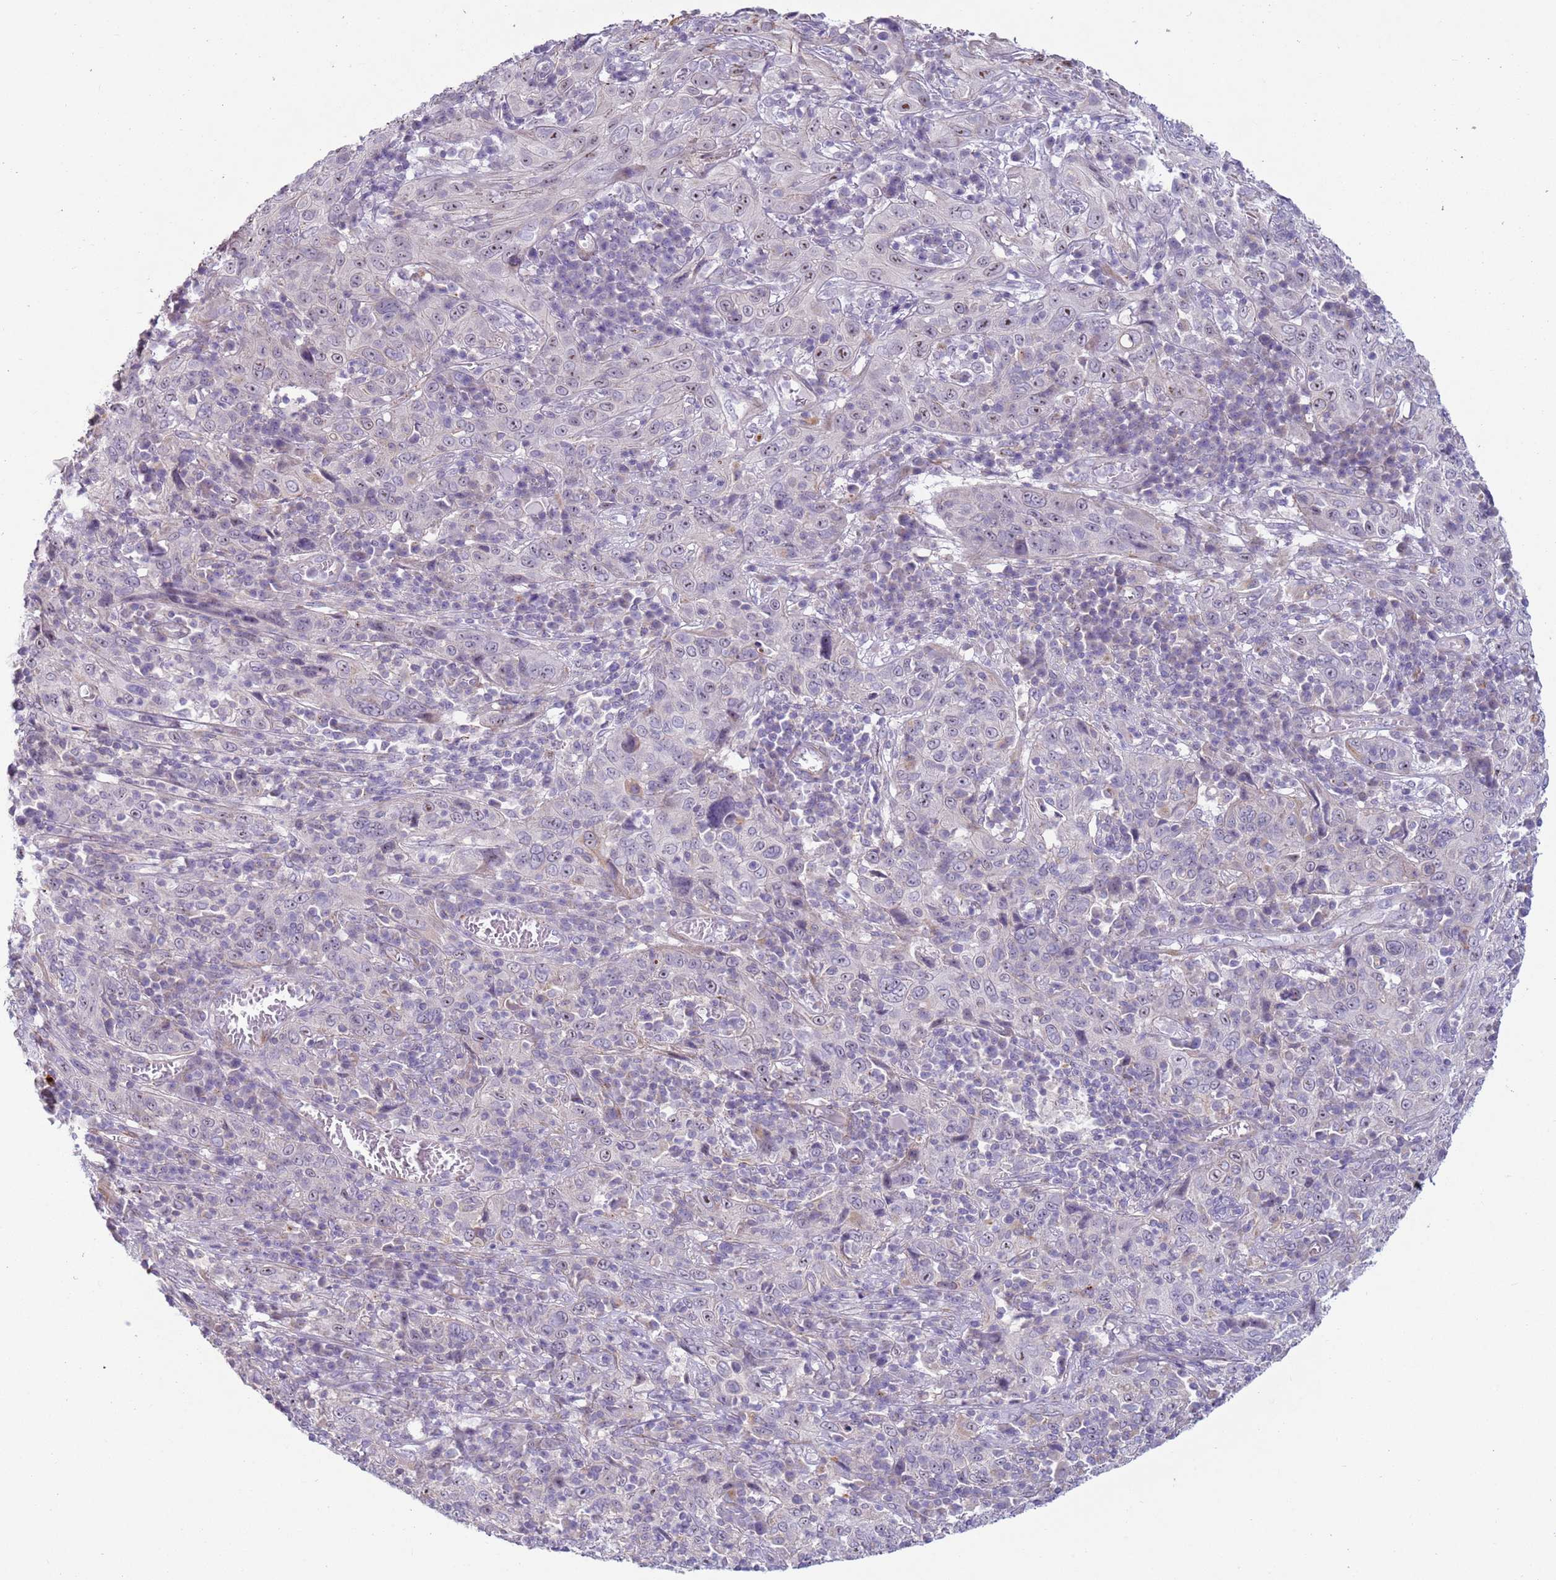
{"staining": {"intensity": "weak", "quantity": "<25%", "location": "nuclear"}, "tissue": "cervical cancer", "cell_type": "Tumor cells", "image_type": "cancer", "snomed": [{"axis": "morphology", "description": "Squamous cell carcinoma, NOS"}, {"axis": "topography", "description": "Cervix"}], "caption": "Immunohistochemical staining of cervical cancer exhibits no significant staining in tumor cells. (DAB (3,3'-diaminobenzidine) immunohistochemistry (IHC), high magnification).", "gene": "HEATR1", "patient": {"sex": "female", "age": 46}}